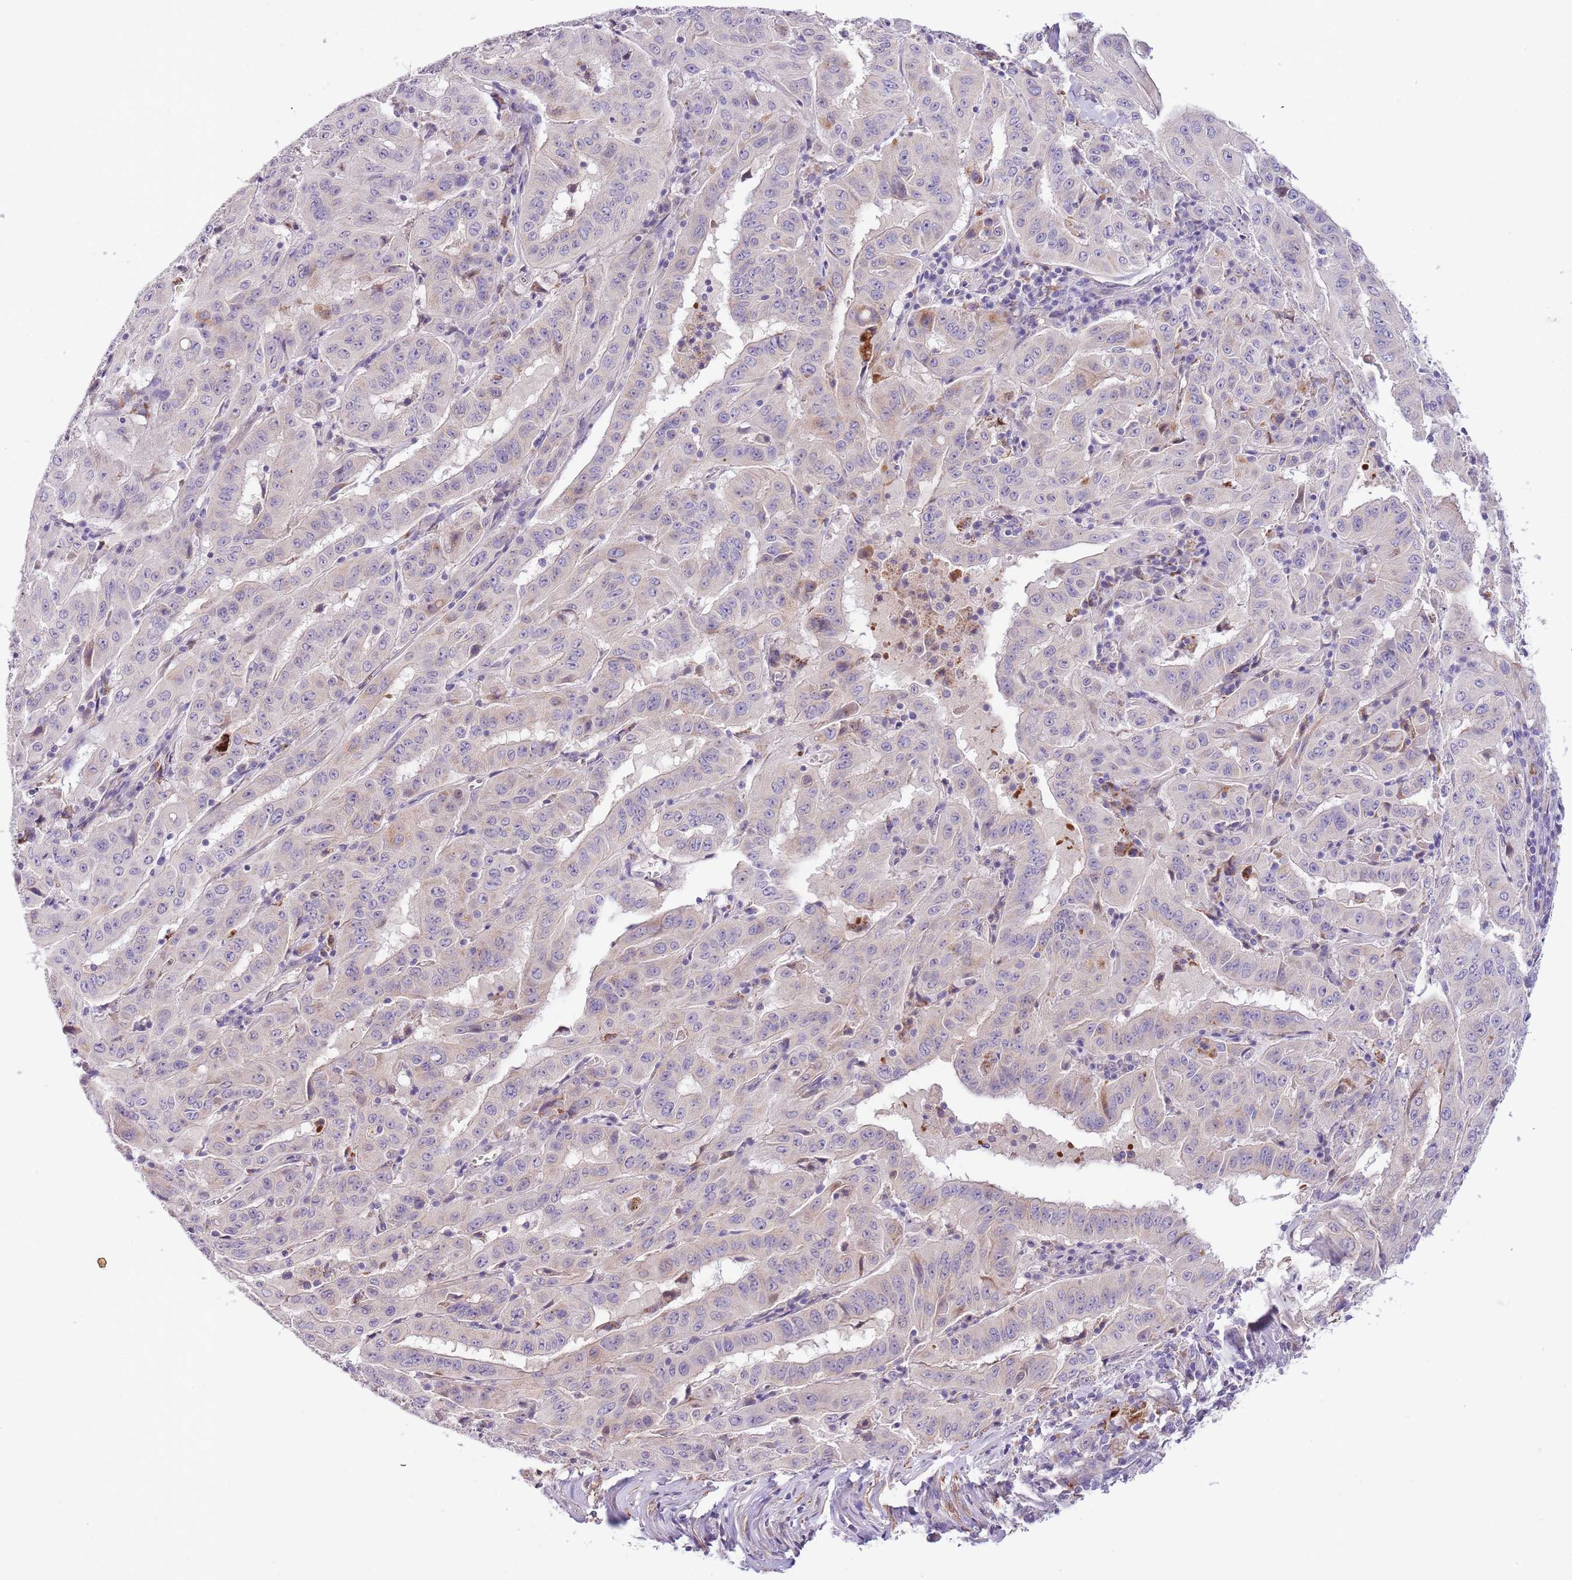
{"staining": {"intensity": "negative", "quantity": "none", "location": "none"}, "tissue": "pancreatic cancer", "cell_type": "Tumor cells", "image_type": "cancer", "snomed": [{"axis": "morphology", "description": "Adenocarcinoma, NOS"}, {"axis": "topography", "description": "Pancreas"}], "caption": "The histopathology image shows no staining of tumor cells in pancreatic cancer. (Stains: DAB IHC with hematoxylin counter stain, Microscopy: brightfield microscopy at high magnification).", "gene": "ZNF658", "patient": {"sex": "male", "age": 63}}